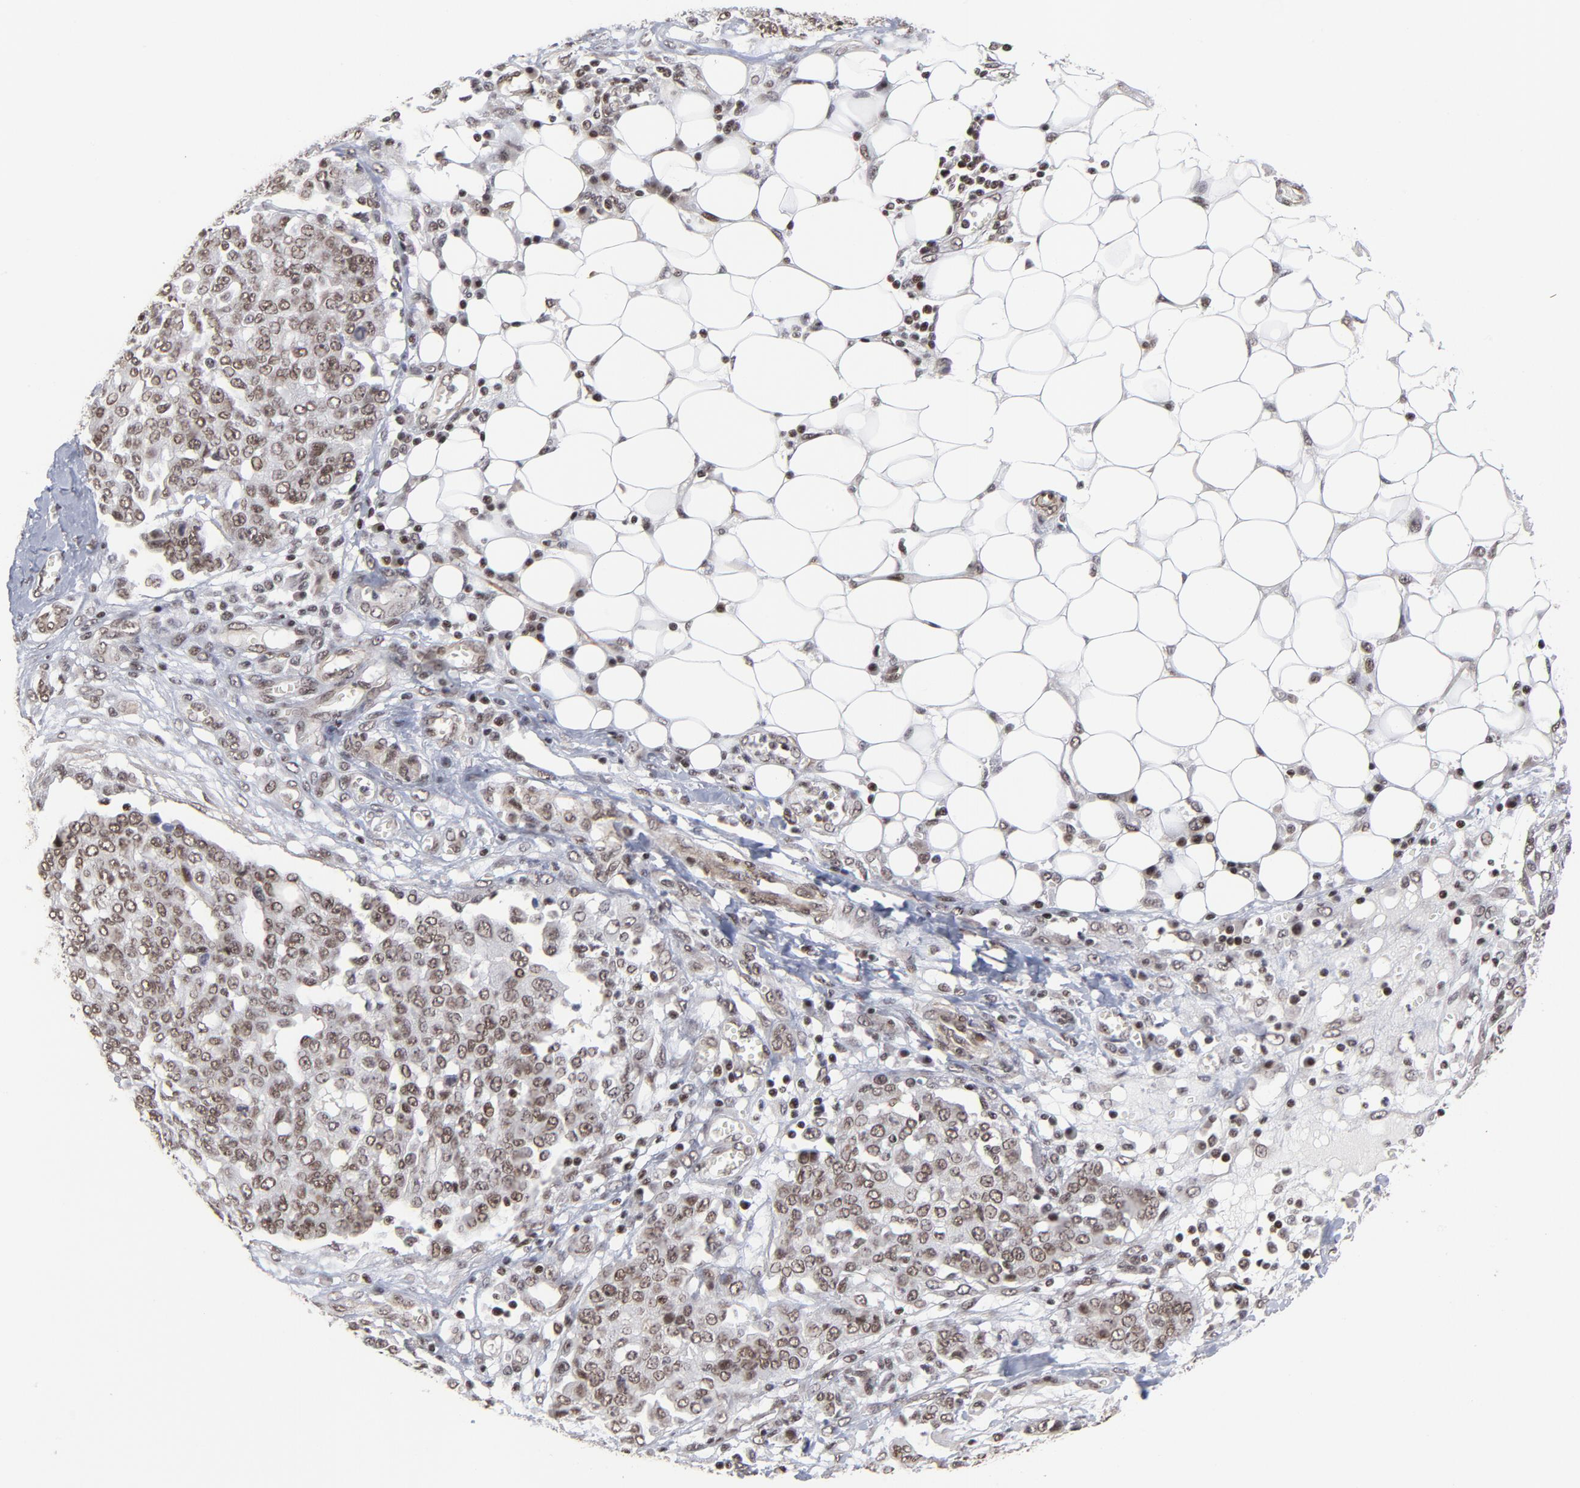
{"staining": {"intensity": "moderate", "quantity": ">75%", "location": "nuclear"}, "tissue": "ovarian cancer", "cell_type": "Tumor cells", "image_type": "cancer", "snomed": [{"axis": "morphology", "description": "Cystadenocarcinoma, serous, NOS"}, {"axis": "topography", "description": "Soft tissue"}, {"axis": "topography", "description": "Ovary"}], "caption": "Moderate nuclear expression is seen in approximately >75% of tumor cells in ovarian cancer. (IHC, brightfield microscopy, high magnification).", "gene": "CTCF", "patient": {"sex": "female", "age": 57}}